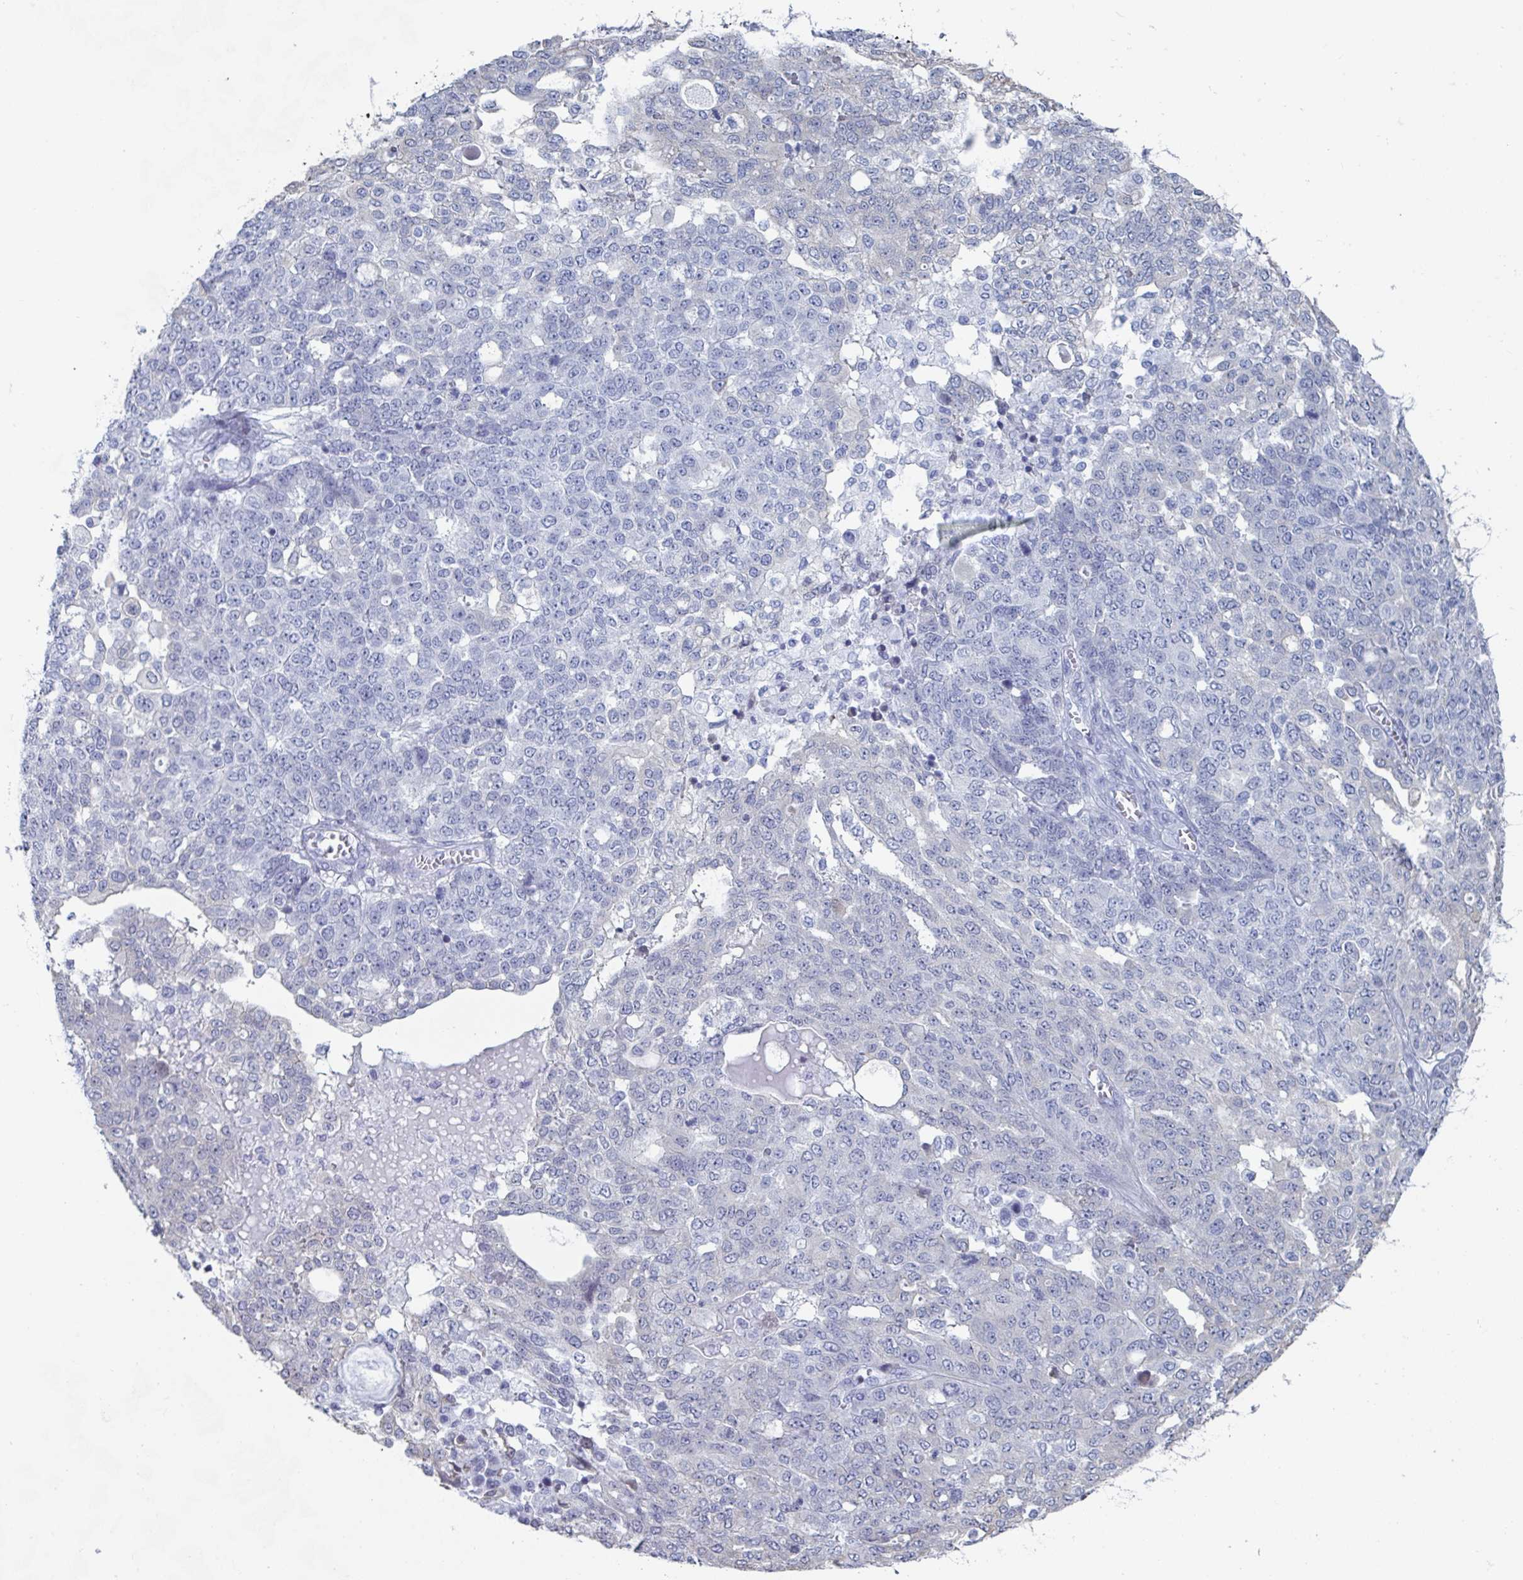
{"staining": {"intensity": "negative", "quantity": "none", "location": "none"}, "tissue": "ovarian cancer", "cell_type": "Tumor cells", "image_type": "cancer", "snomed": [{"axis": "morphology", "description": "Cystadenocarcinoma, serous, NOS"}, {"axis": "topography", "description": "Soft tissue"}, {"axis": "topography", "description": "Ovary"}], "caption": "The photomicrograph demonstrates no staining of tumor cells in serous cystadenocarcinoma (ovarian).", "gene": "FOXA1", "patient": {"sex": "female", "age": 57}}